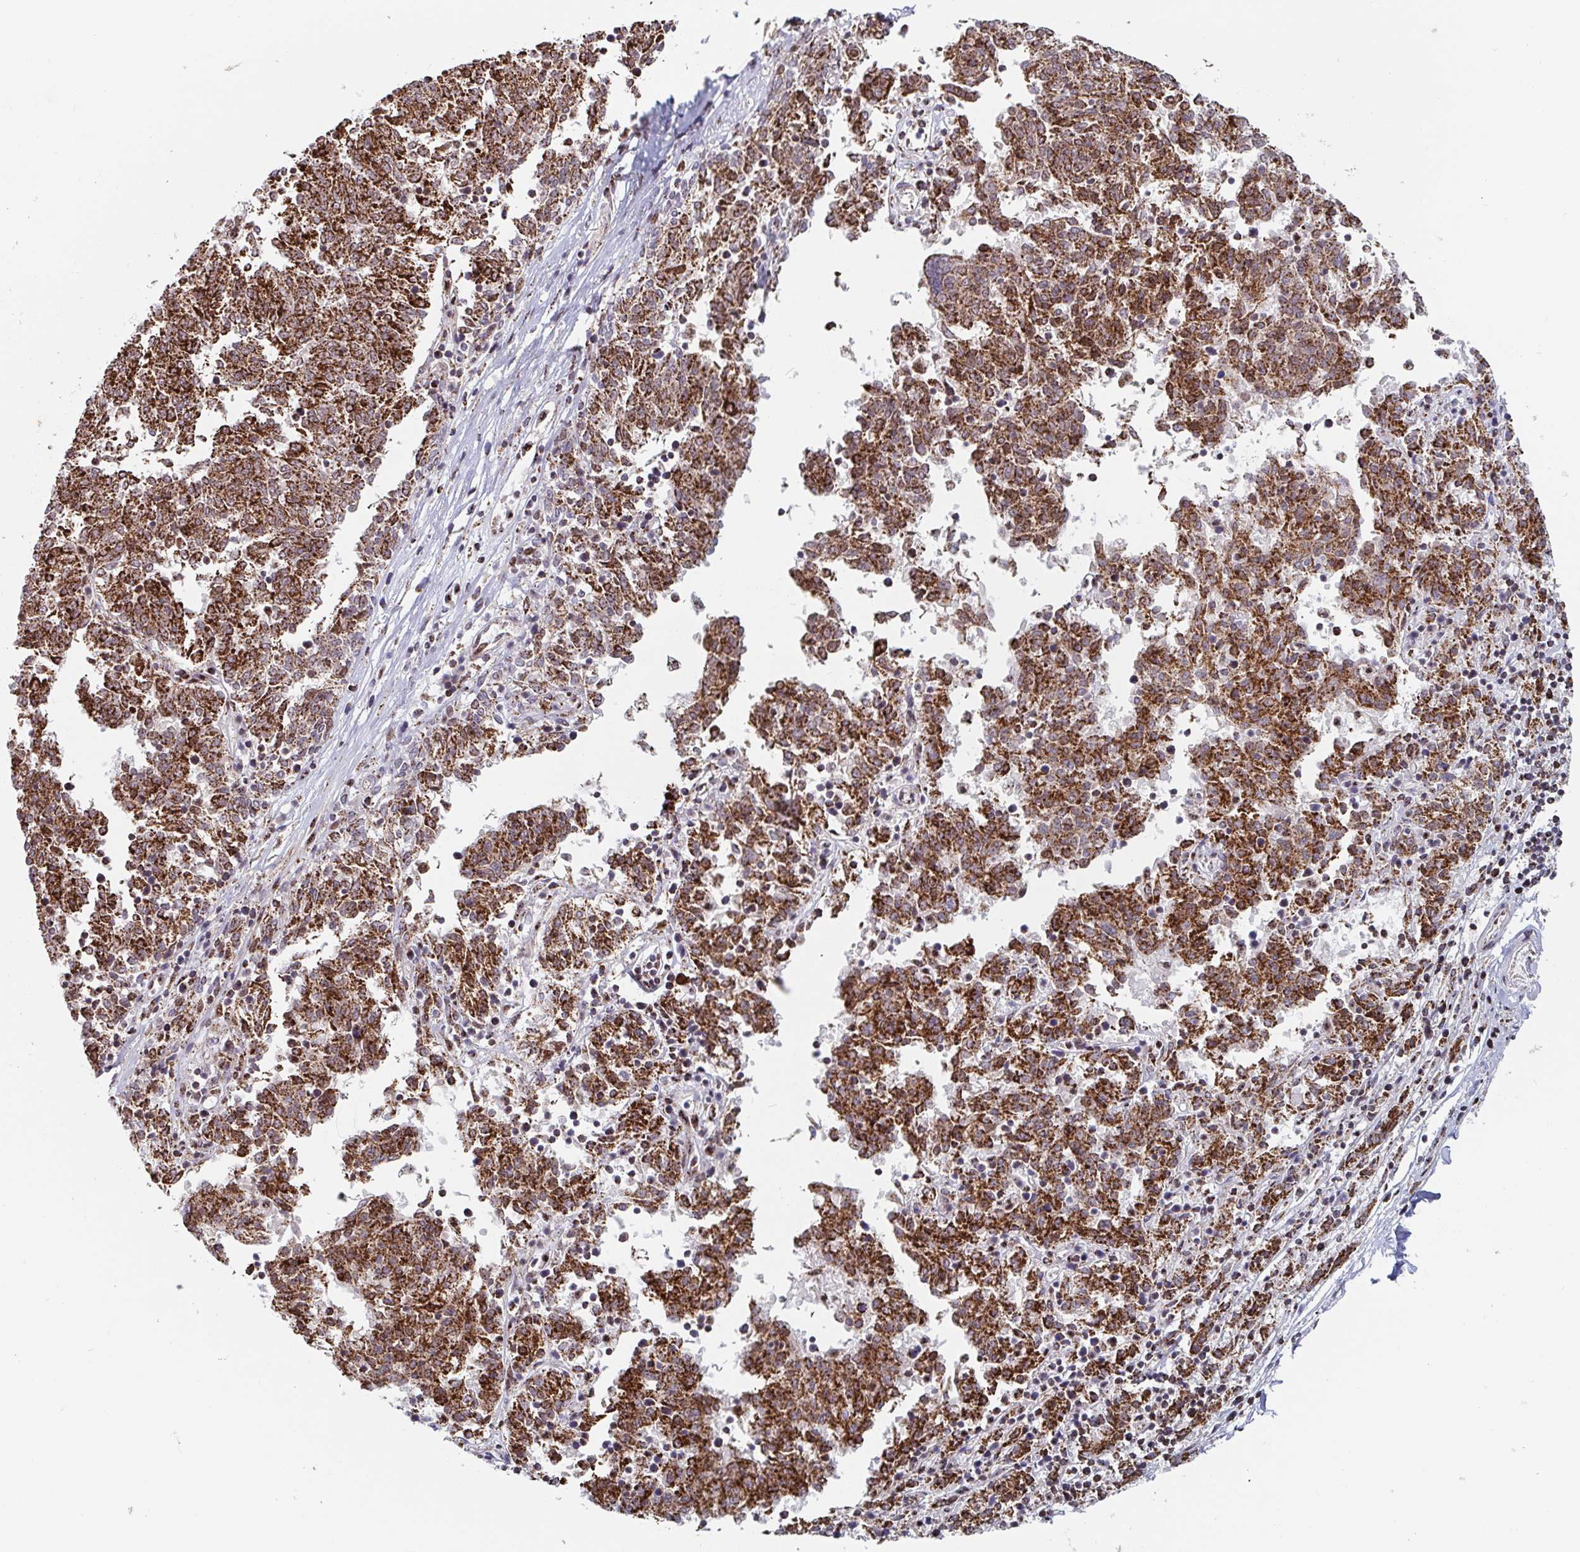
{"staining": {"intensity": "strong", "quantity": ">75%", "location": "cytoplasmic/membranous"}, "tissue": "melanoma", "cell_type": "Tumor cells", "image_type": "cancer", "snomed": [{"axis": "morphology", "description": "Malignant melanoma, NOS"}, {"axis": "topography", "description": "Skin"}], "caption": "A brown stain highlights strong cytoplasmic/membranous positivity of a protein in human melanoma tumor cells.", "gene": "STARD8", "patient": {"sex": "female", "age": 72}}